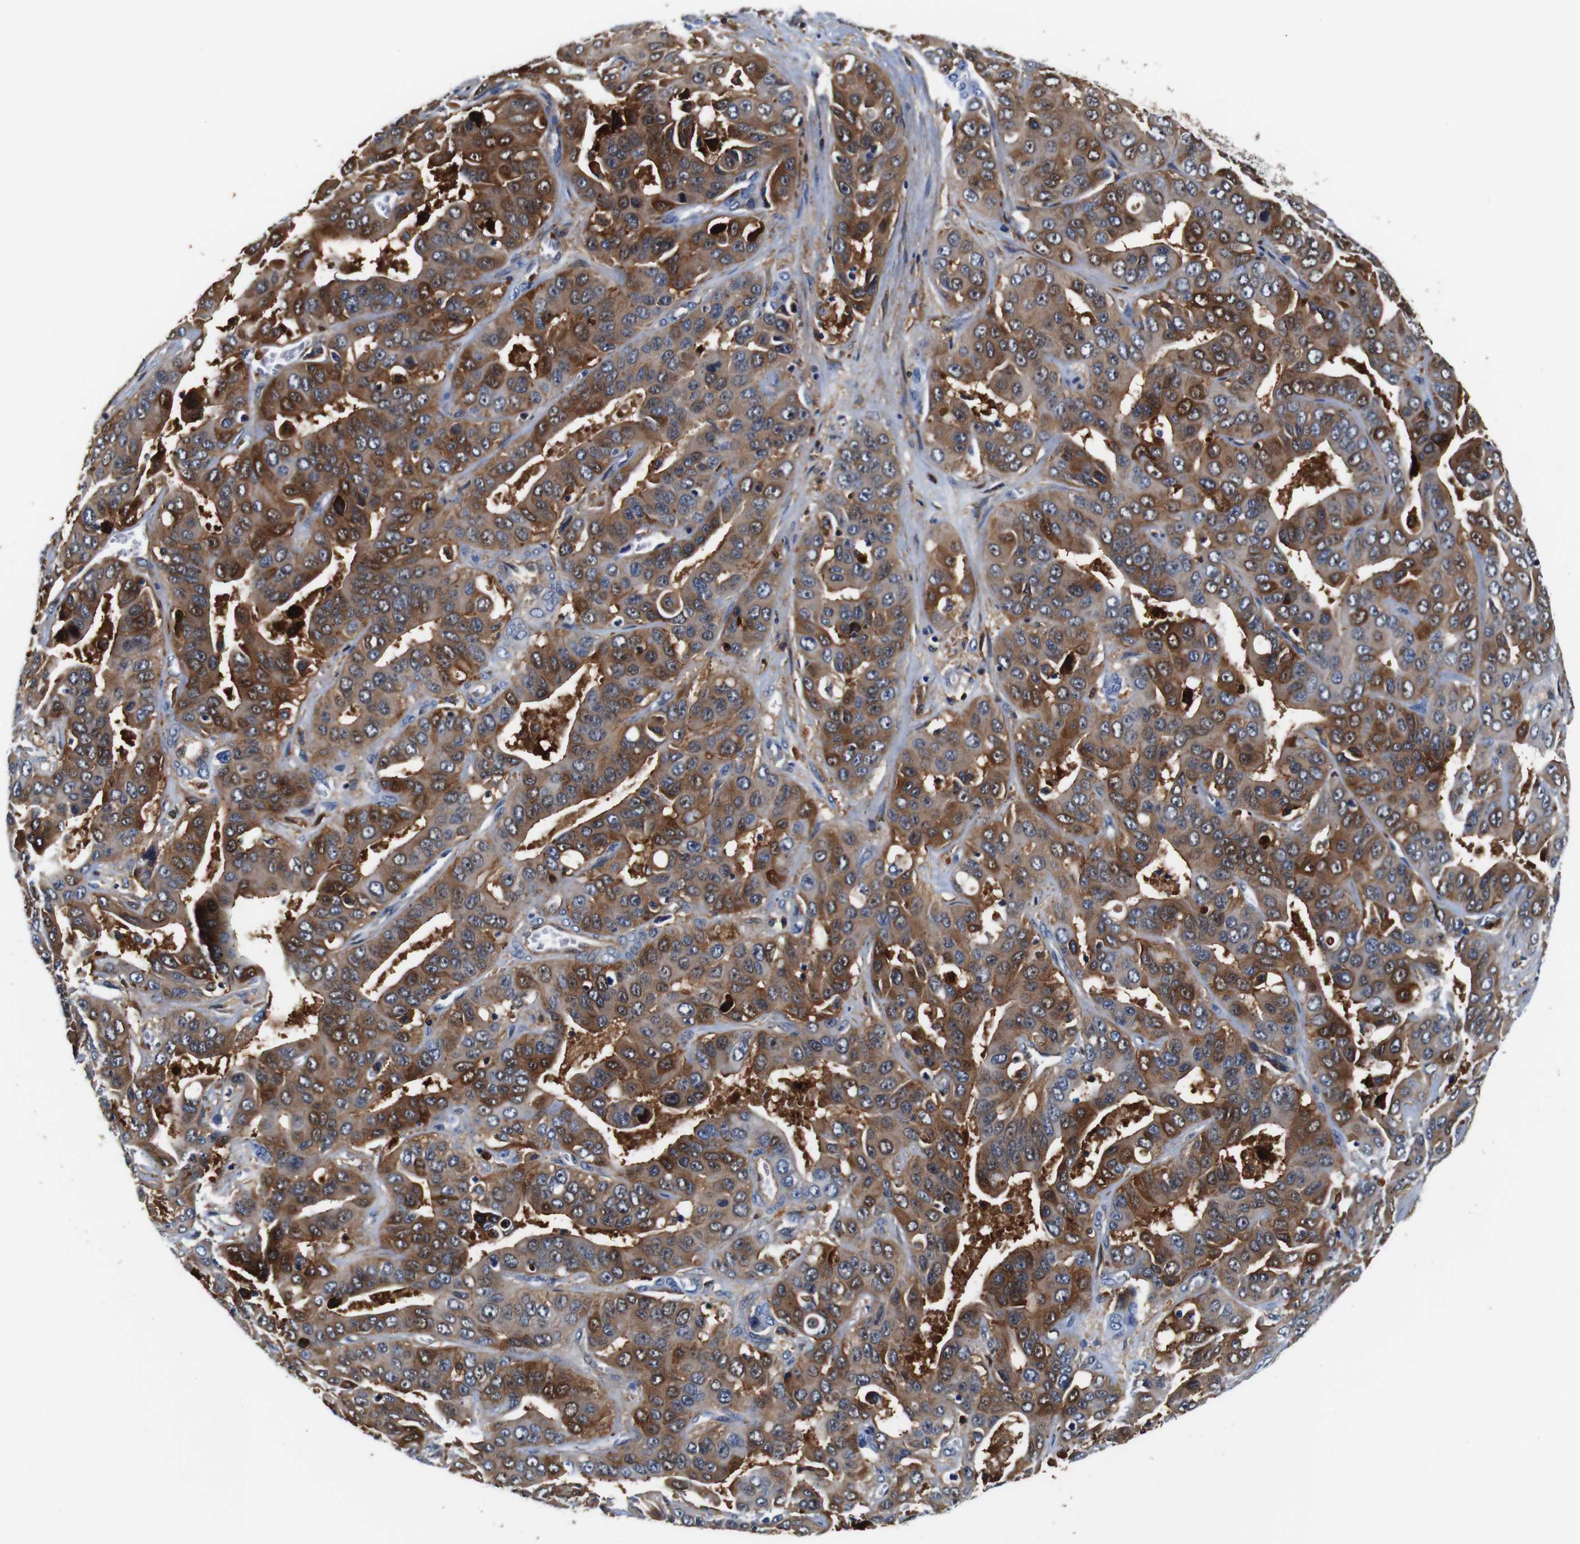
{"staining": {"intensity": "moderate", "quantity": ">75%", "location": "cytoplasmic/membranous"}, "tissue": "liver cancer", "cell_type": "Tumor cells", "image_type": "cancer", "snomed": [{"axis": "morphology", "description": "Cholangiocarcinoma"}, {"axis": "topography", "description": "Liver"}], "caption": "Immunohistochemical staining of human liver cholangiocarcinoma displays moderate cytoplasmic/membranous protein expression in approximately >75% of tumor cells.", "gene": "ANXA1", "patient": {"sex": "female", "age": 52}}